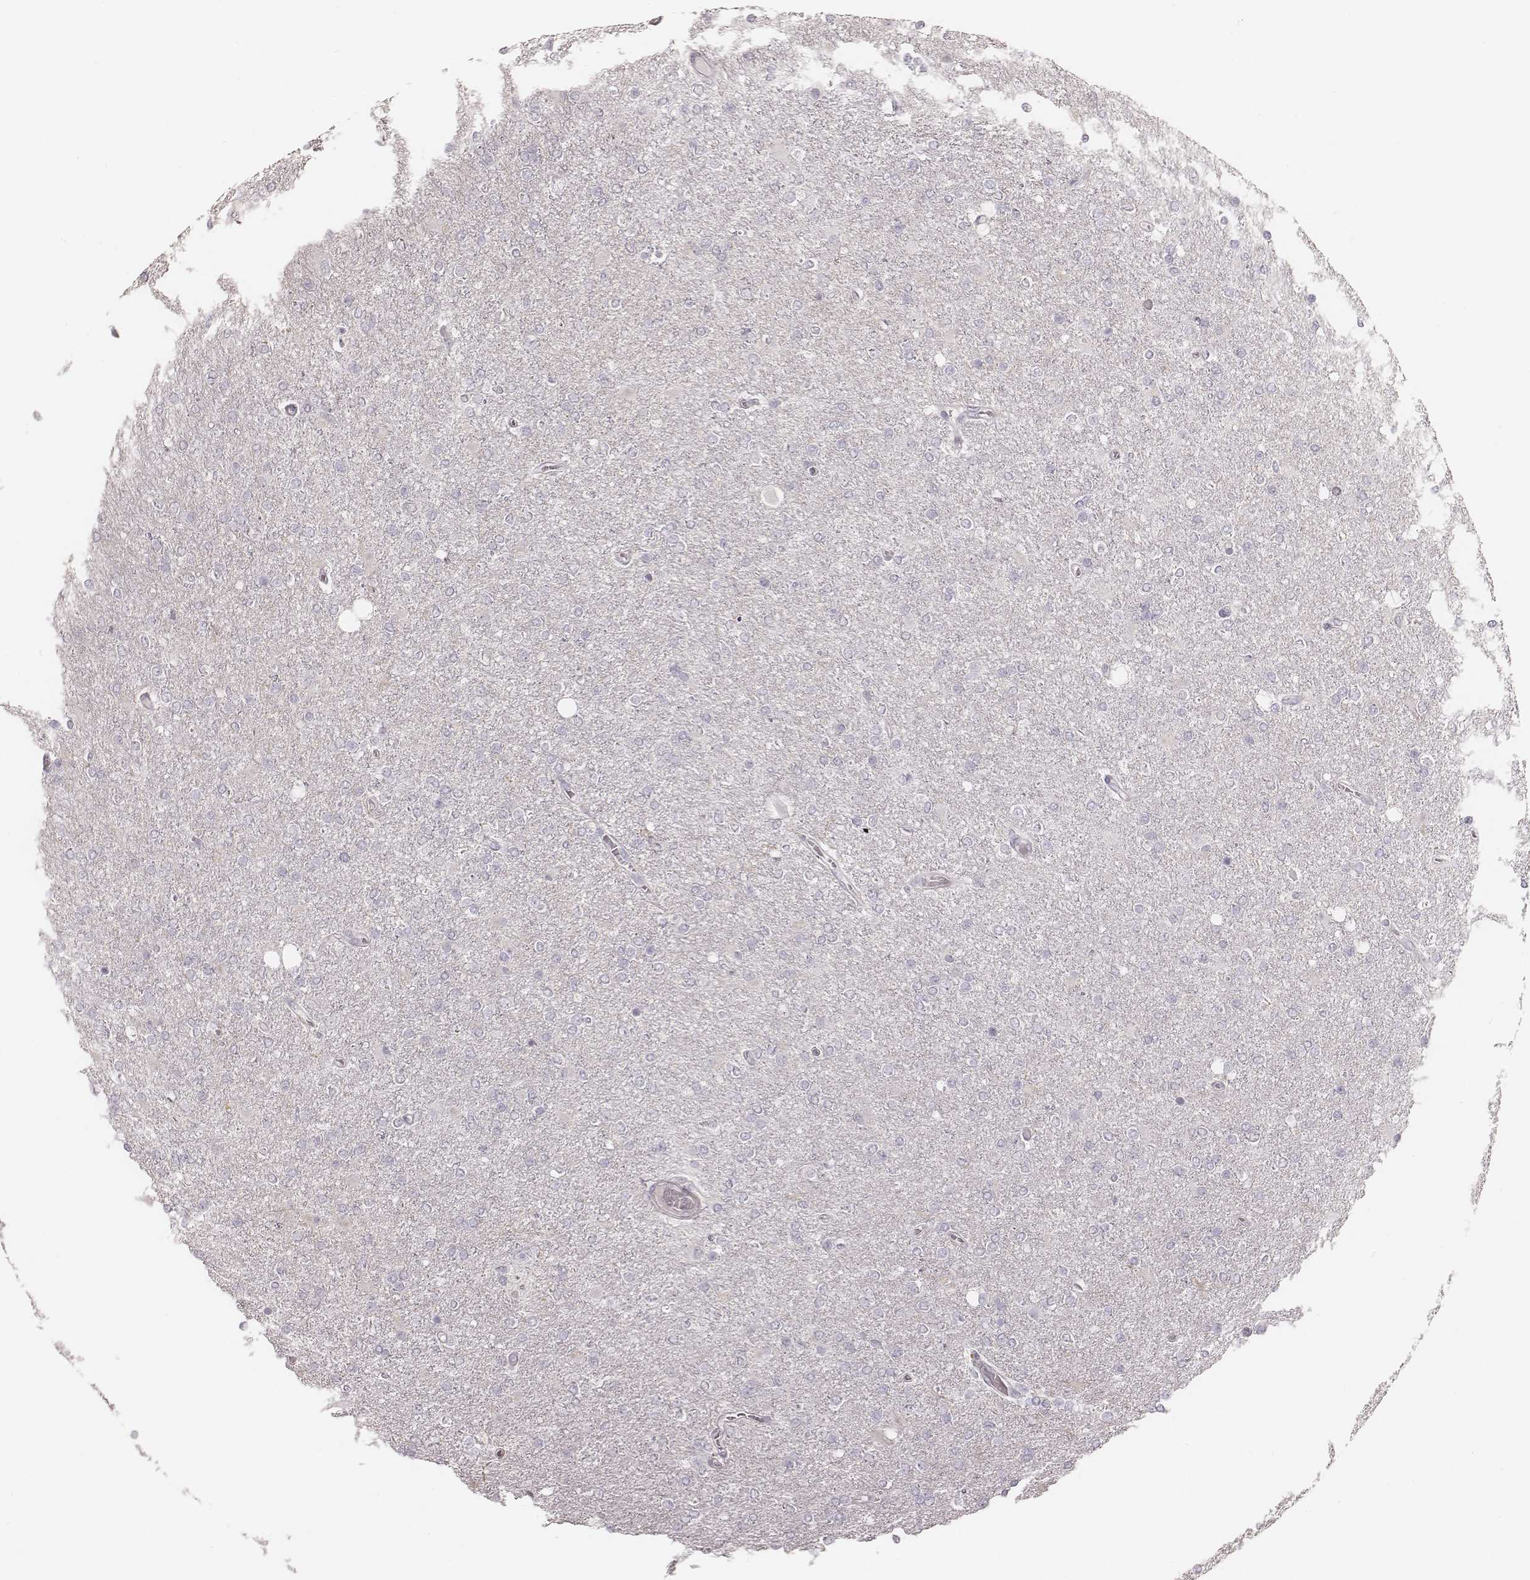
{"staining": {"intensity": "negative", "quantity": "none", "location": "none"}, "tissue": "glioma", "cell_type": "Tumor cells", "image_type": "cancer", "snomed": [{"axis": "morphology", "description": "Glioma, malignant, High grade"}, {"axis": "topography", "description": "Cerebral cortex"}], "caption": "Photomicrograph shows no significant protein staining in tumor cells of glioma.", "gene": "SPATA24", "patient": {"sex": "male", "age": 70}}